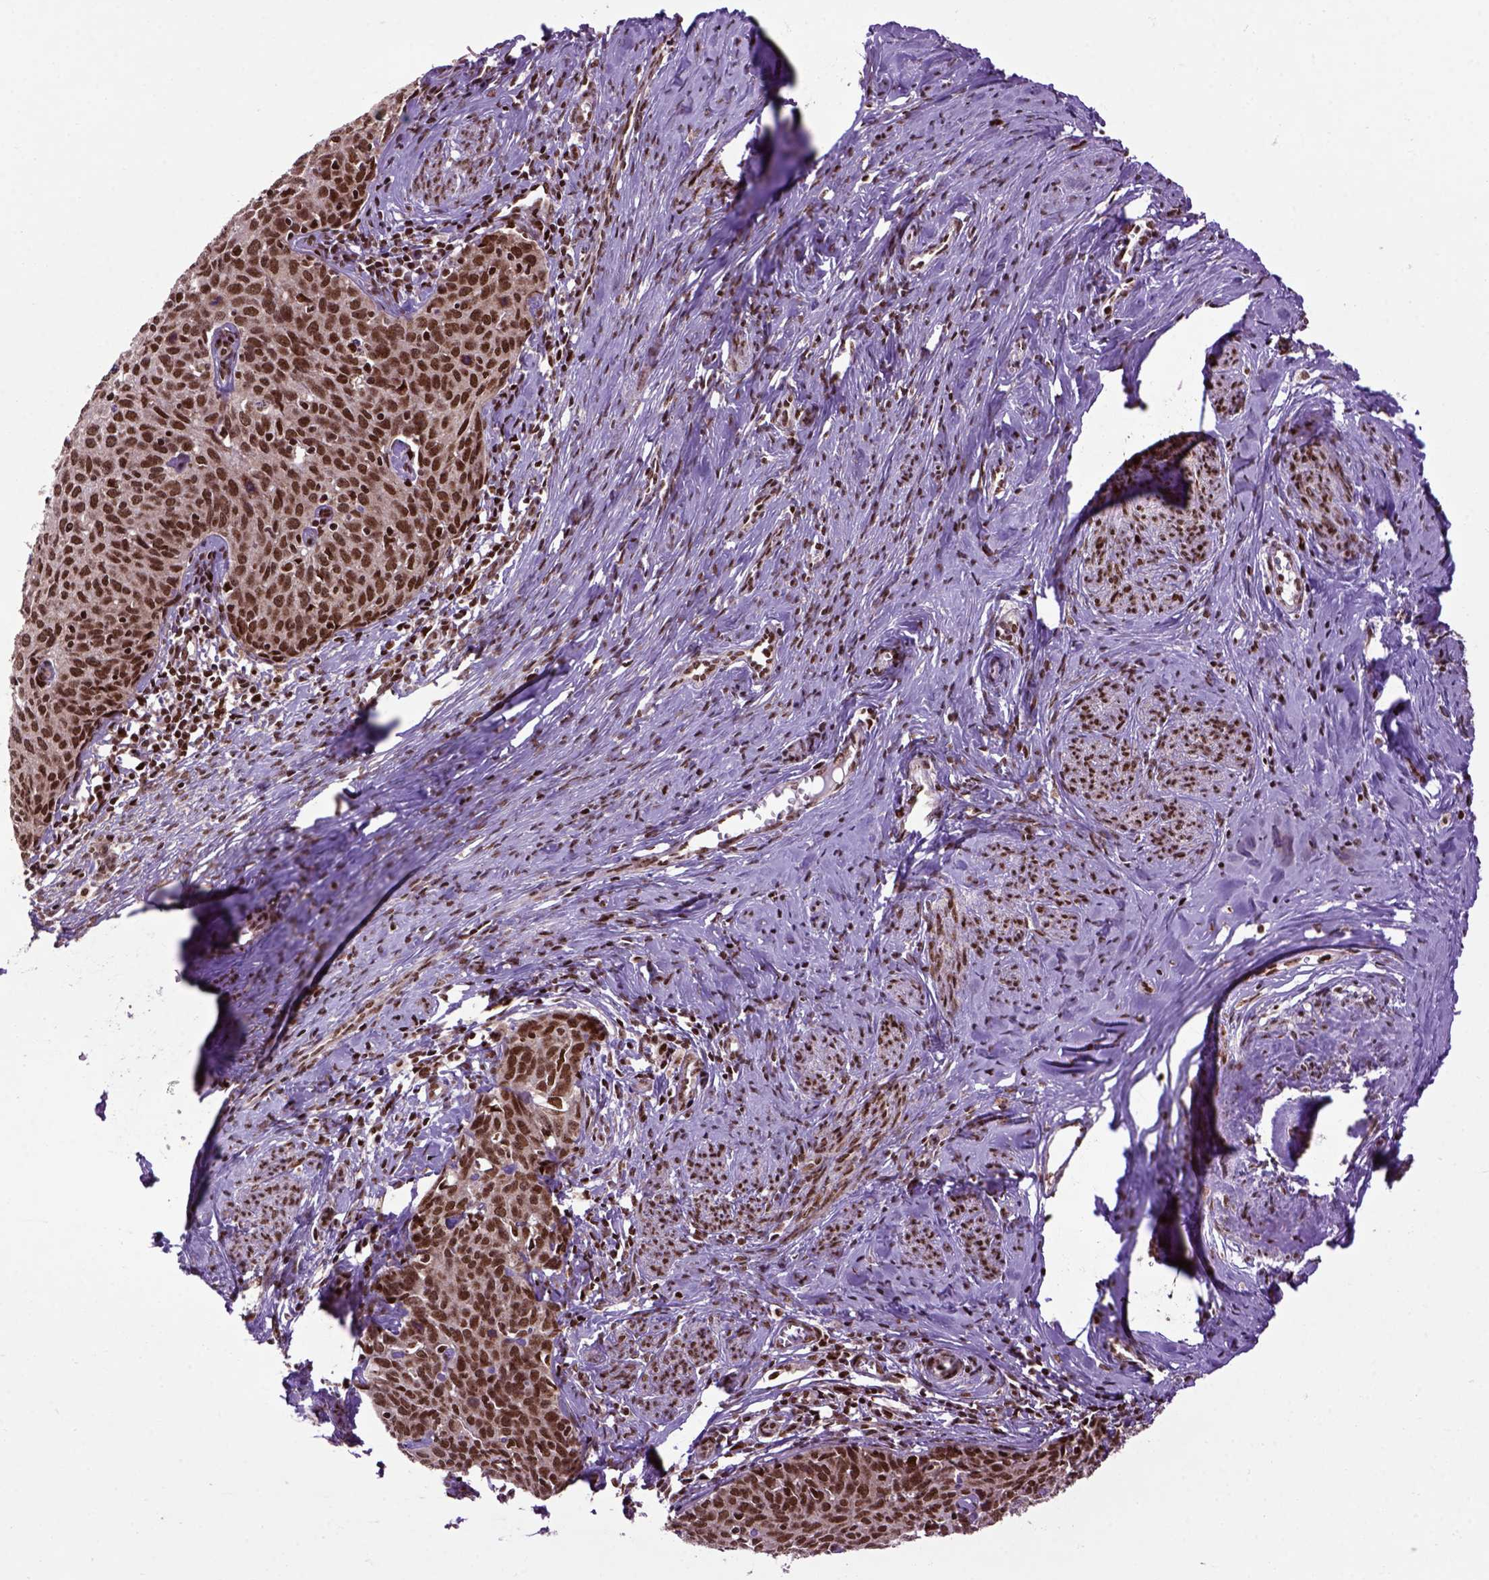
{"staining": {"intensity": "strong", "quantity": ">75%", "location": "nuclear"}, "tissue": "cervical cancer", "cell_type": "Tumor cells", "image_type": "cancer", "snomed": [{"axis": "morphology", "description": "Squamous cell carcinoma, NOS"}, {"axis": "topography", "description": "Cervix"}], "caption": "Immunohistochemical staining of human cervical squamous cell carcinoma reveals high levels of strong nuclear staining in approximately >75% of tumor cells. The protein of interest is shown in brown color, while the nuclei are stained blue.", "gene": "CELF1", "patient": {"sex": "female", "age": 62}}